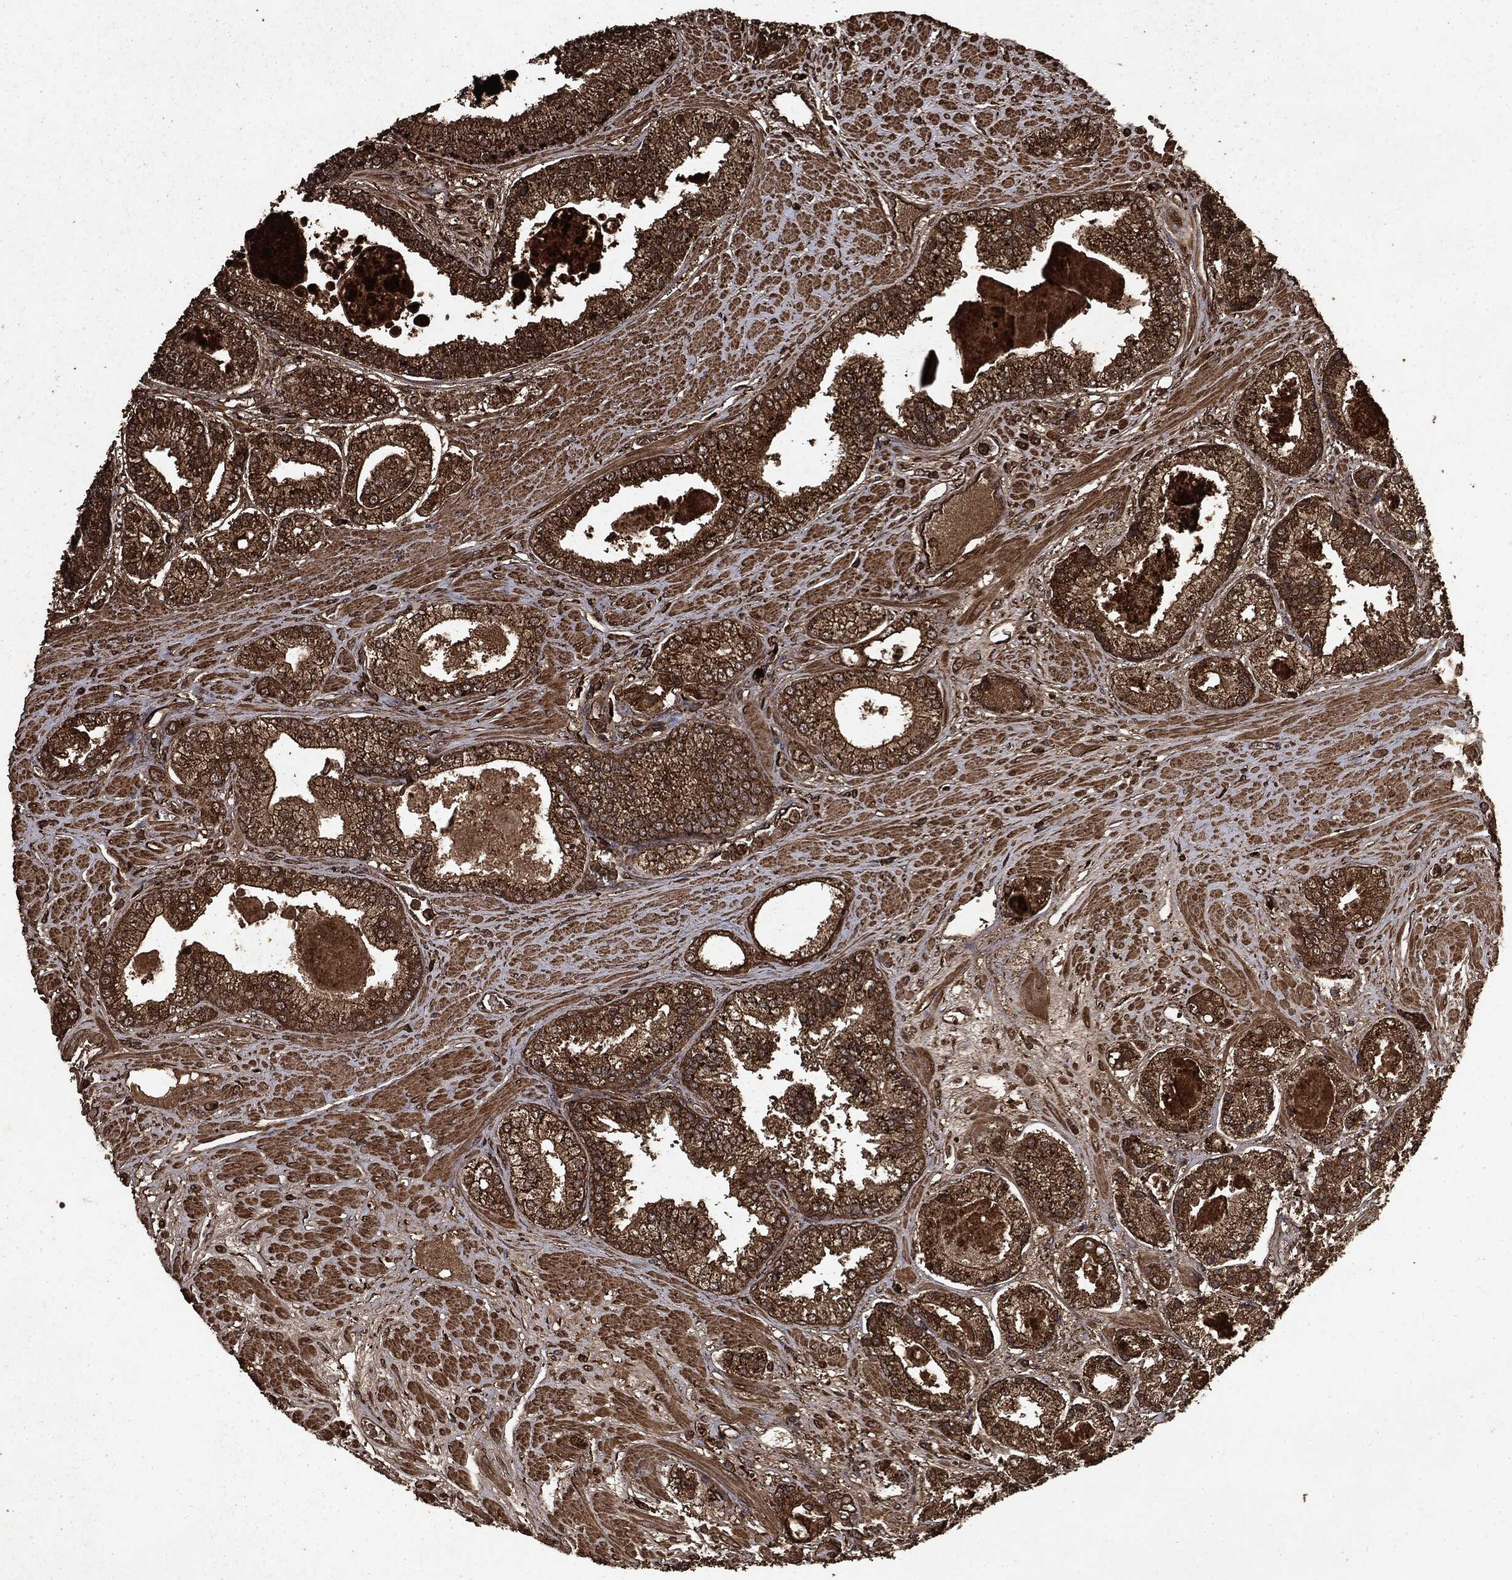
{"staining": {"intensity": "strong", "quantity": ">75%", "location": "cytoplasmic/membranous"}, "tissue": "prostate cancer", "cell_type": "Tumor cells", "image_type": "cancer", "snomed": [{"axis": "morphology", "description": "Adenocarcinoma, High grade"}, {"axis": "topography", "description": "Prostate"}], "caption": "An image of human adenocarcinoma (high-grade) (prostate) stained for a protein reveals strong cytoplasmic/membranous brown staining in tumor cells. (Stains: DAB (3,3'-diaminobenzidine) in brown, nuclei in blue, Microscopy: brightfield microscopy at high magnification).", "gene": "ARAF", "patient": {"sex": "male", "age": 67}}